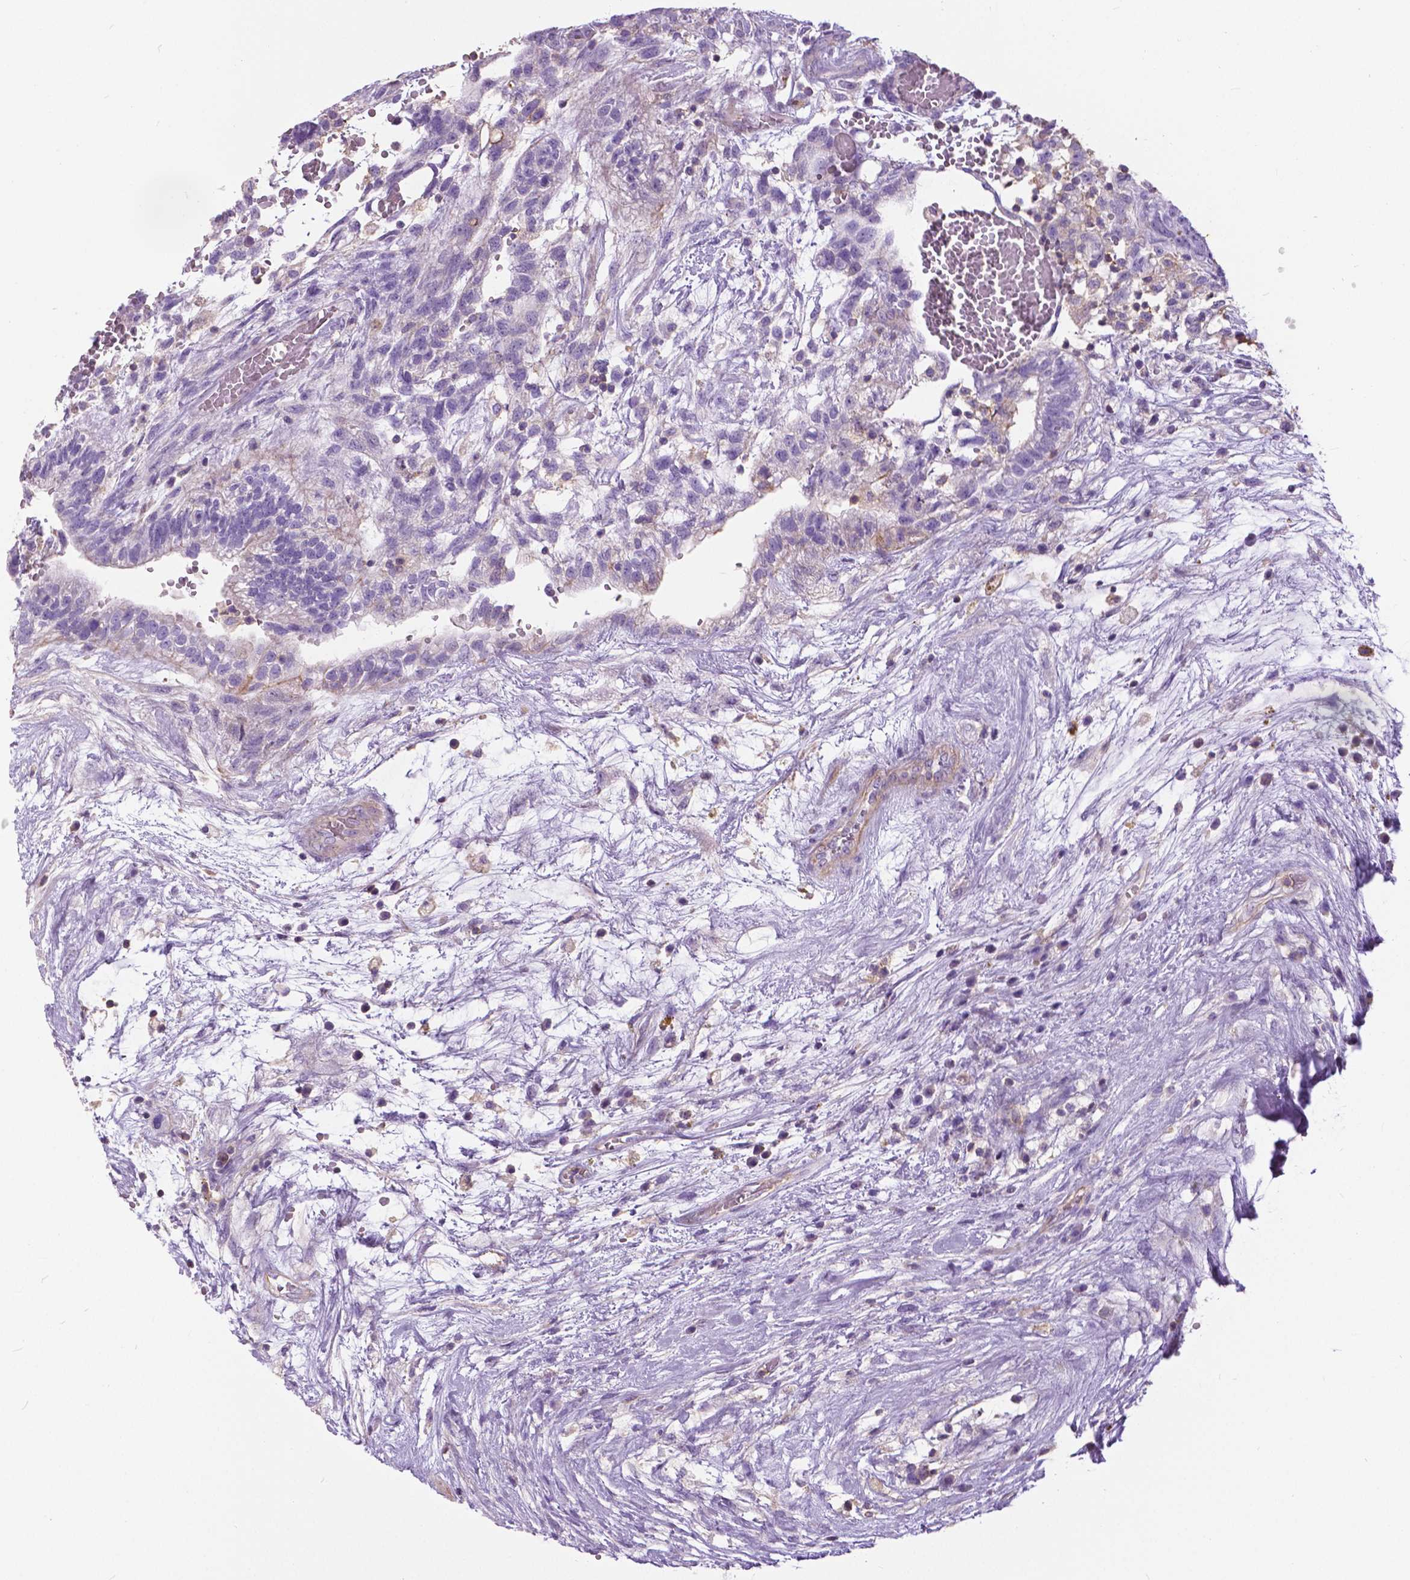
{"staining": {"intensity": "negative", "quantity": "none", "location": "none"}, "tissue": "testis cancer", "cell_type": "Tumor cells", "image_type": "cancer", "snomed": [{"axis": "morphology", "description": "Normal tissue, NOS"}, {"axis": "morphology", "description": "Carcinoma, Embryonal, NOS"}, {"axis": "topography", "description": "Testis"}], "caption": "Testis embryonal carcinoma stained for a protein using immunohistochemistry demonstrates no expression tumor cells.", "gene": "ANXA13", "patient": {"sex": "male", "age": 32}}